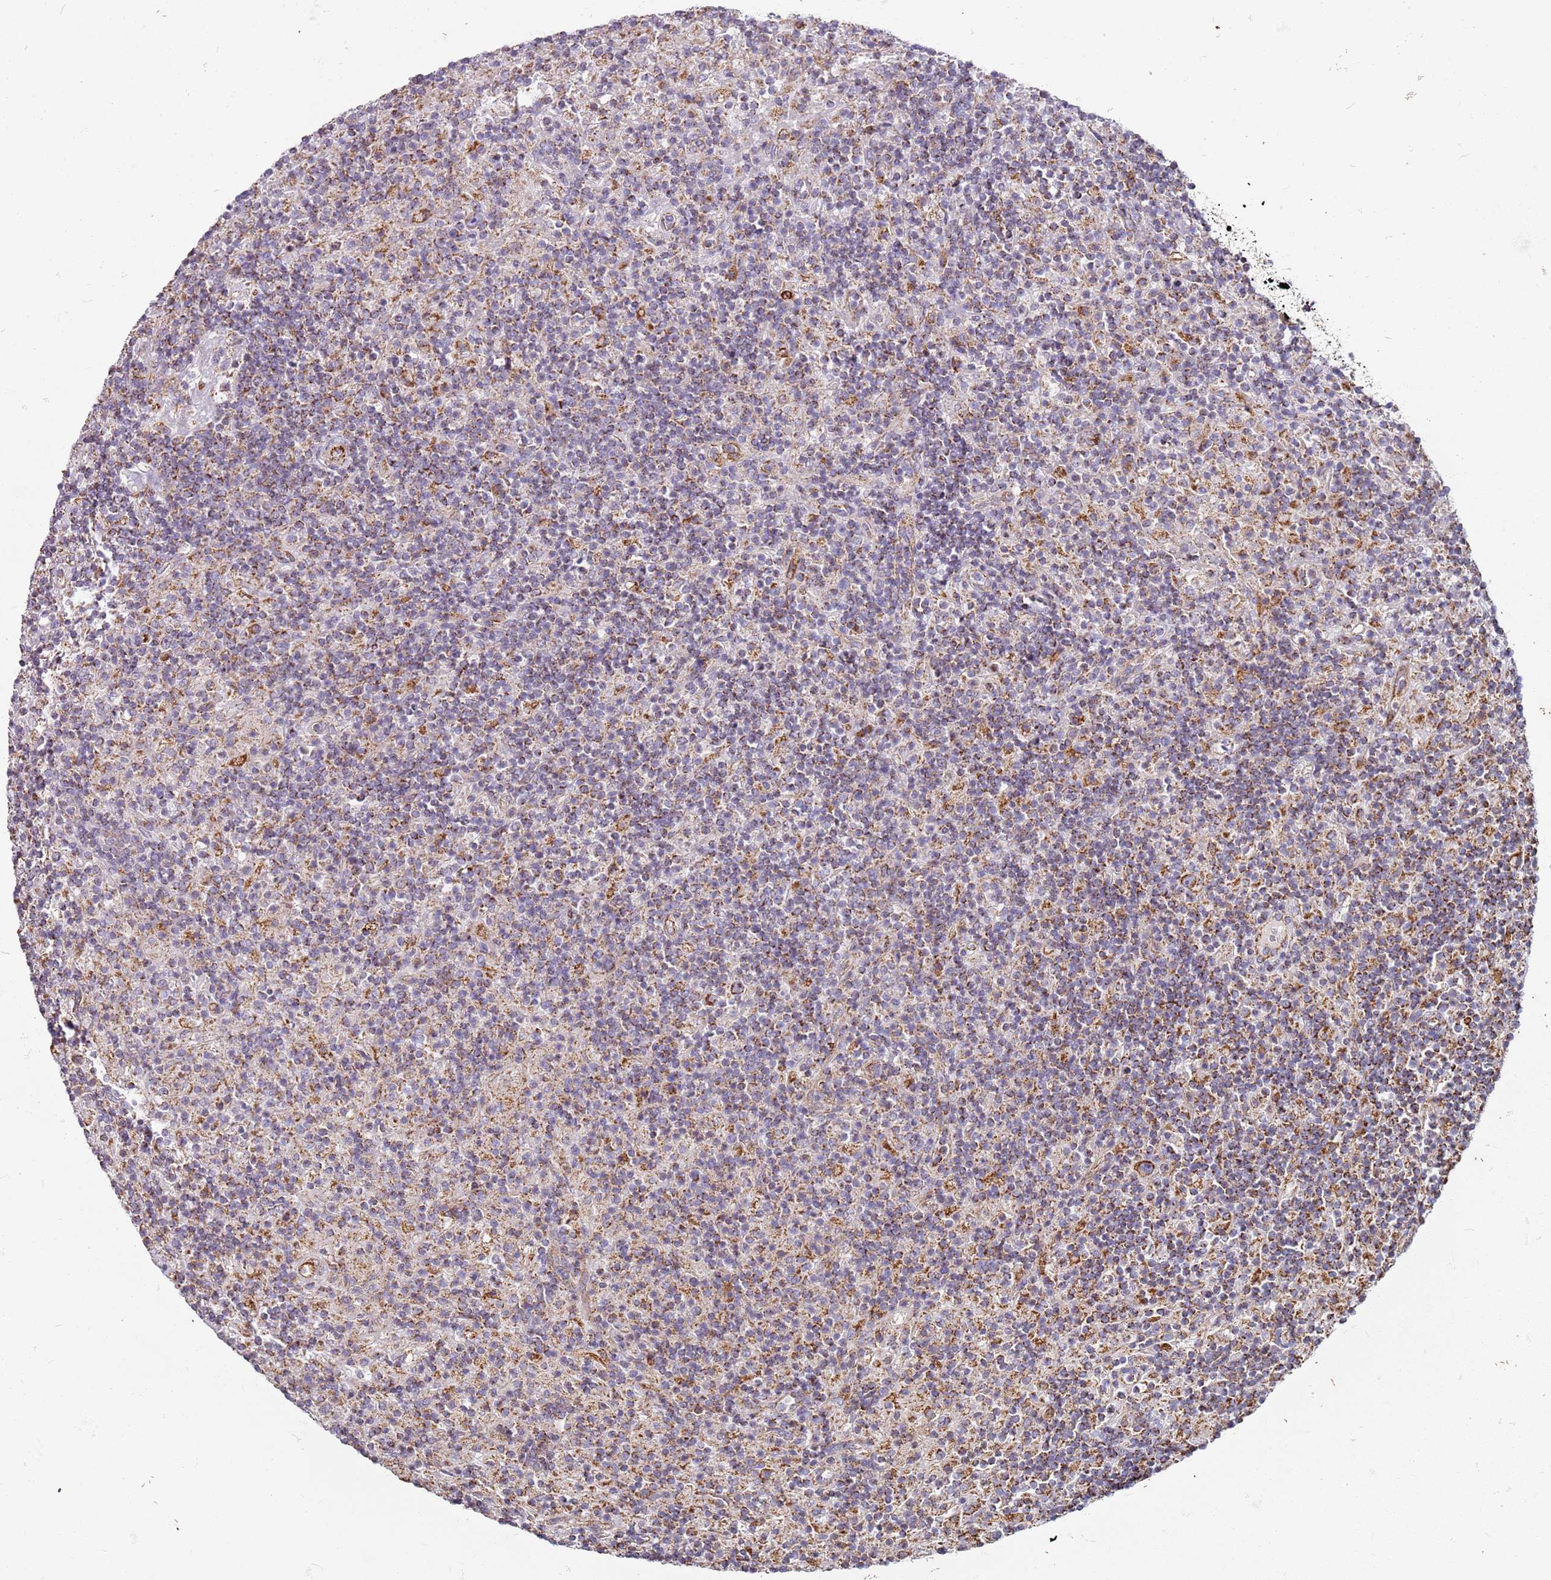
{"staining": {"intensity": "moderate", "quantity": ">75%", "location": "cytoplasmic/membranous"}, "tissue": "lymphoma", "cell_type": "Tumor cells", "image_type": "cancer", "snomed": [{"axis": "morphology", "description": "Hodgkin's disease, NOS"}, {"axis": "topography", "description": "Lymph node"}], "caption": "Approximately >75% of tumor cells in human Hodgkin's disease reveal moderate cytoplasmic/membranous protein positivity as visualized by brown immunohistochemical staining.", "gene": "ALS2", "patient": {"sex": "male", "age": 70}}